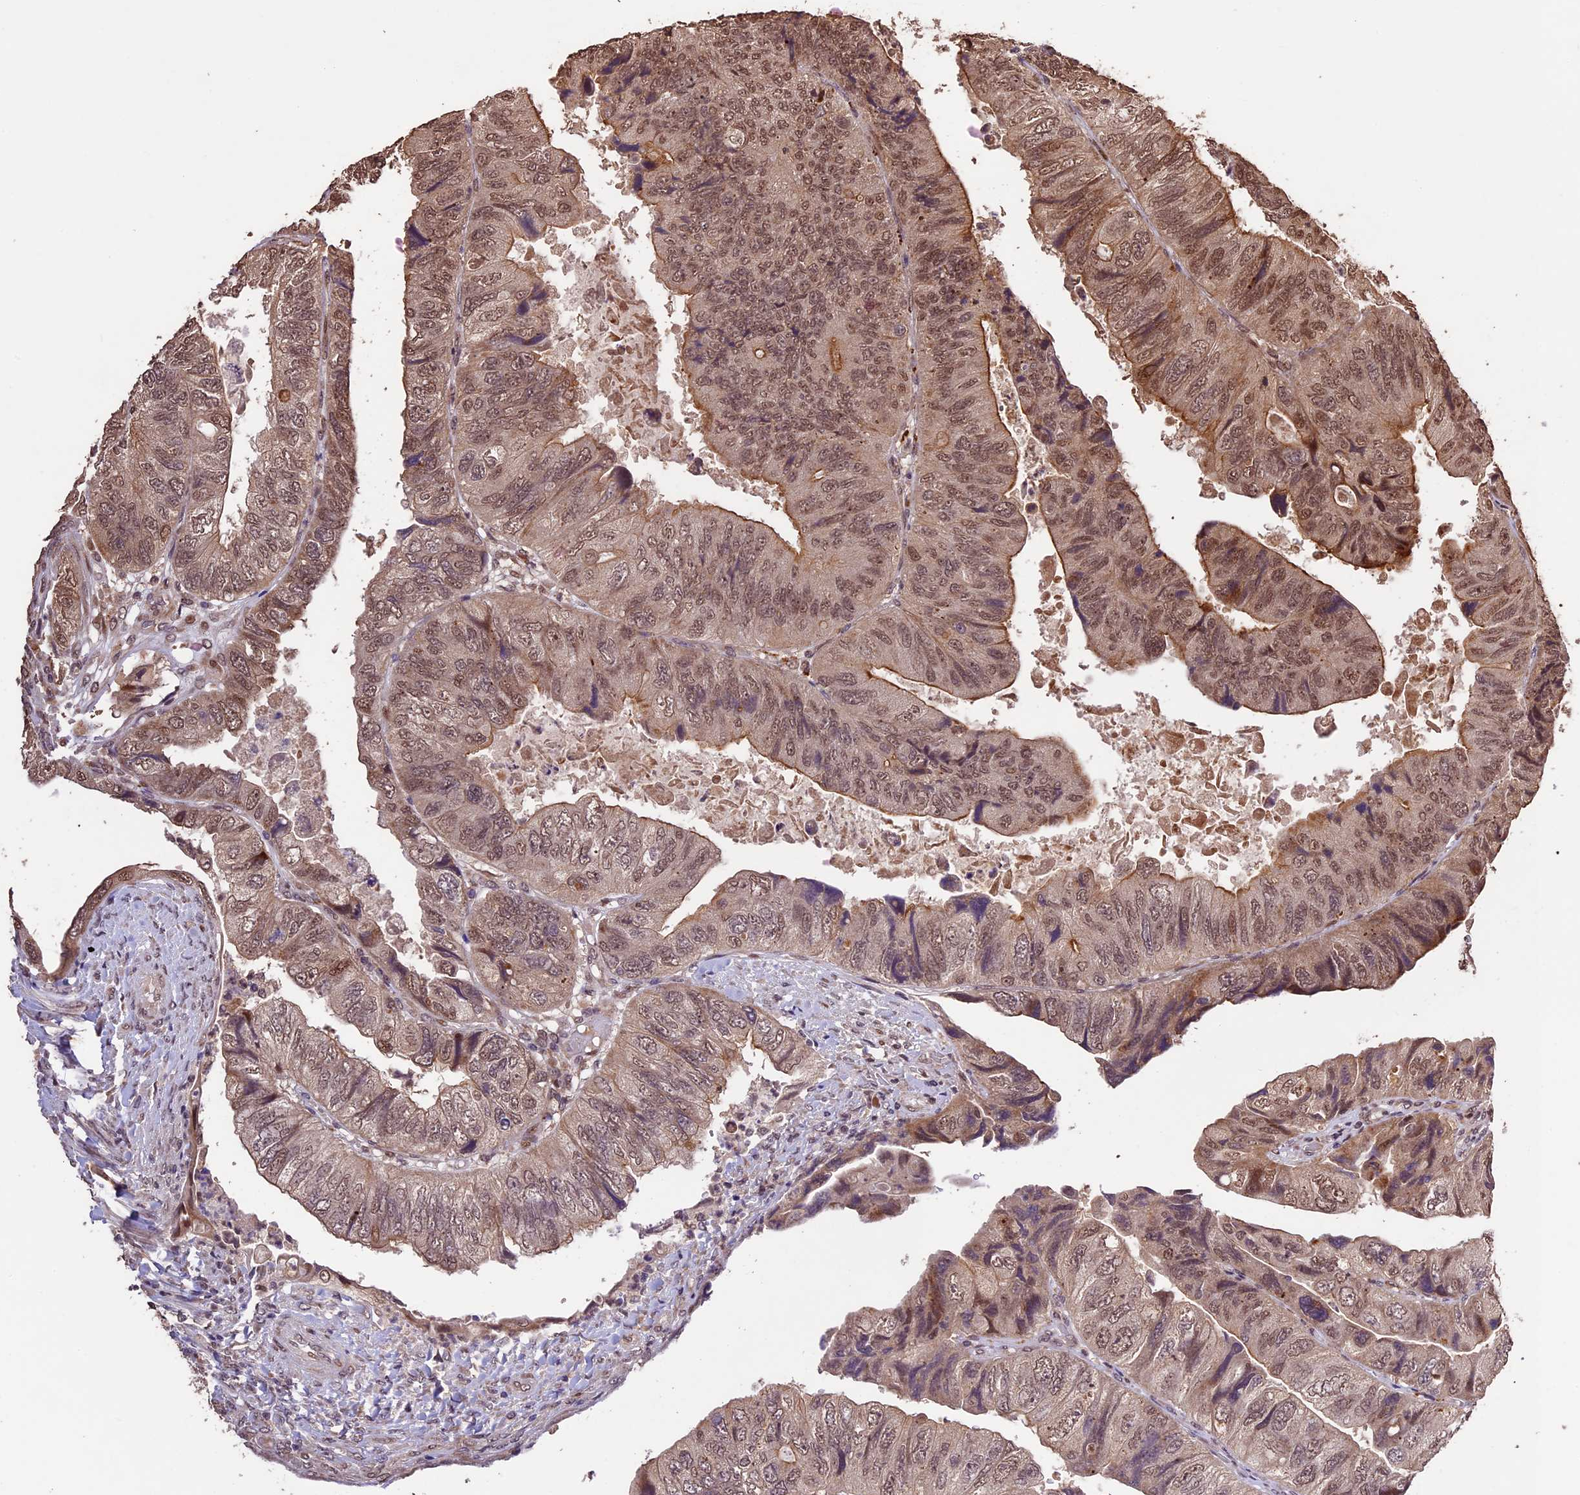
{"staining": {"intensity": "moderate", "quantity": ">75%", "location": "cytoplasmic/membranous,nuclear"}, "tissue": "colorectal cancer", "cell_type": "Tumor cells", "image_type": "cancer", "snomed": [{"axis": "morphology", "description": "Adenocarcinoma, NOS"}, {"axis": "topography", "description": "Rectum"}], "caption": "Moderate cytoplasmic/membranous and nuclear expression for a protein is identified in approximately >75% of tumor cells of adenocarcinoma (colorectal) using immunohistochemistry (IHC).", "gene": "CDKN2AIP", "patient": {"sex": "male", "age": 63}}